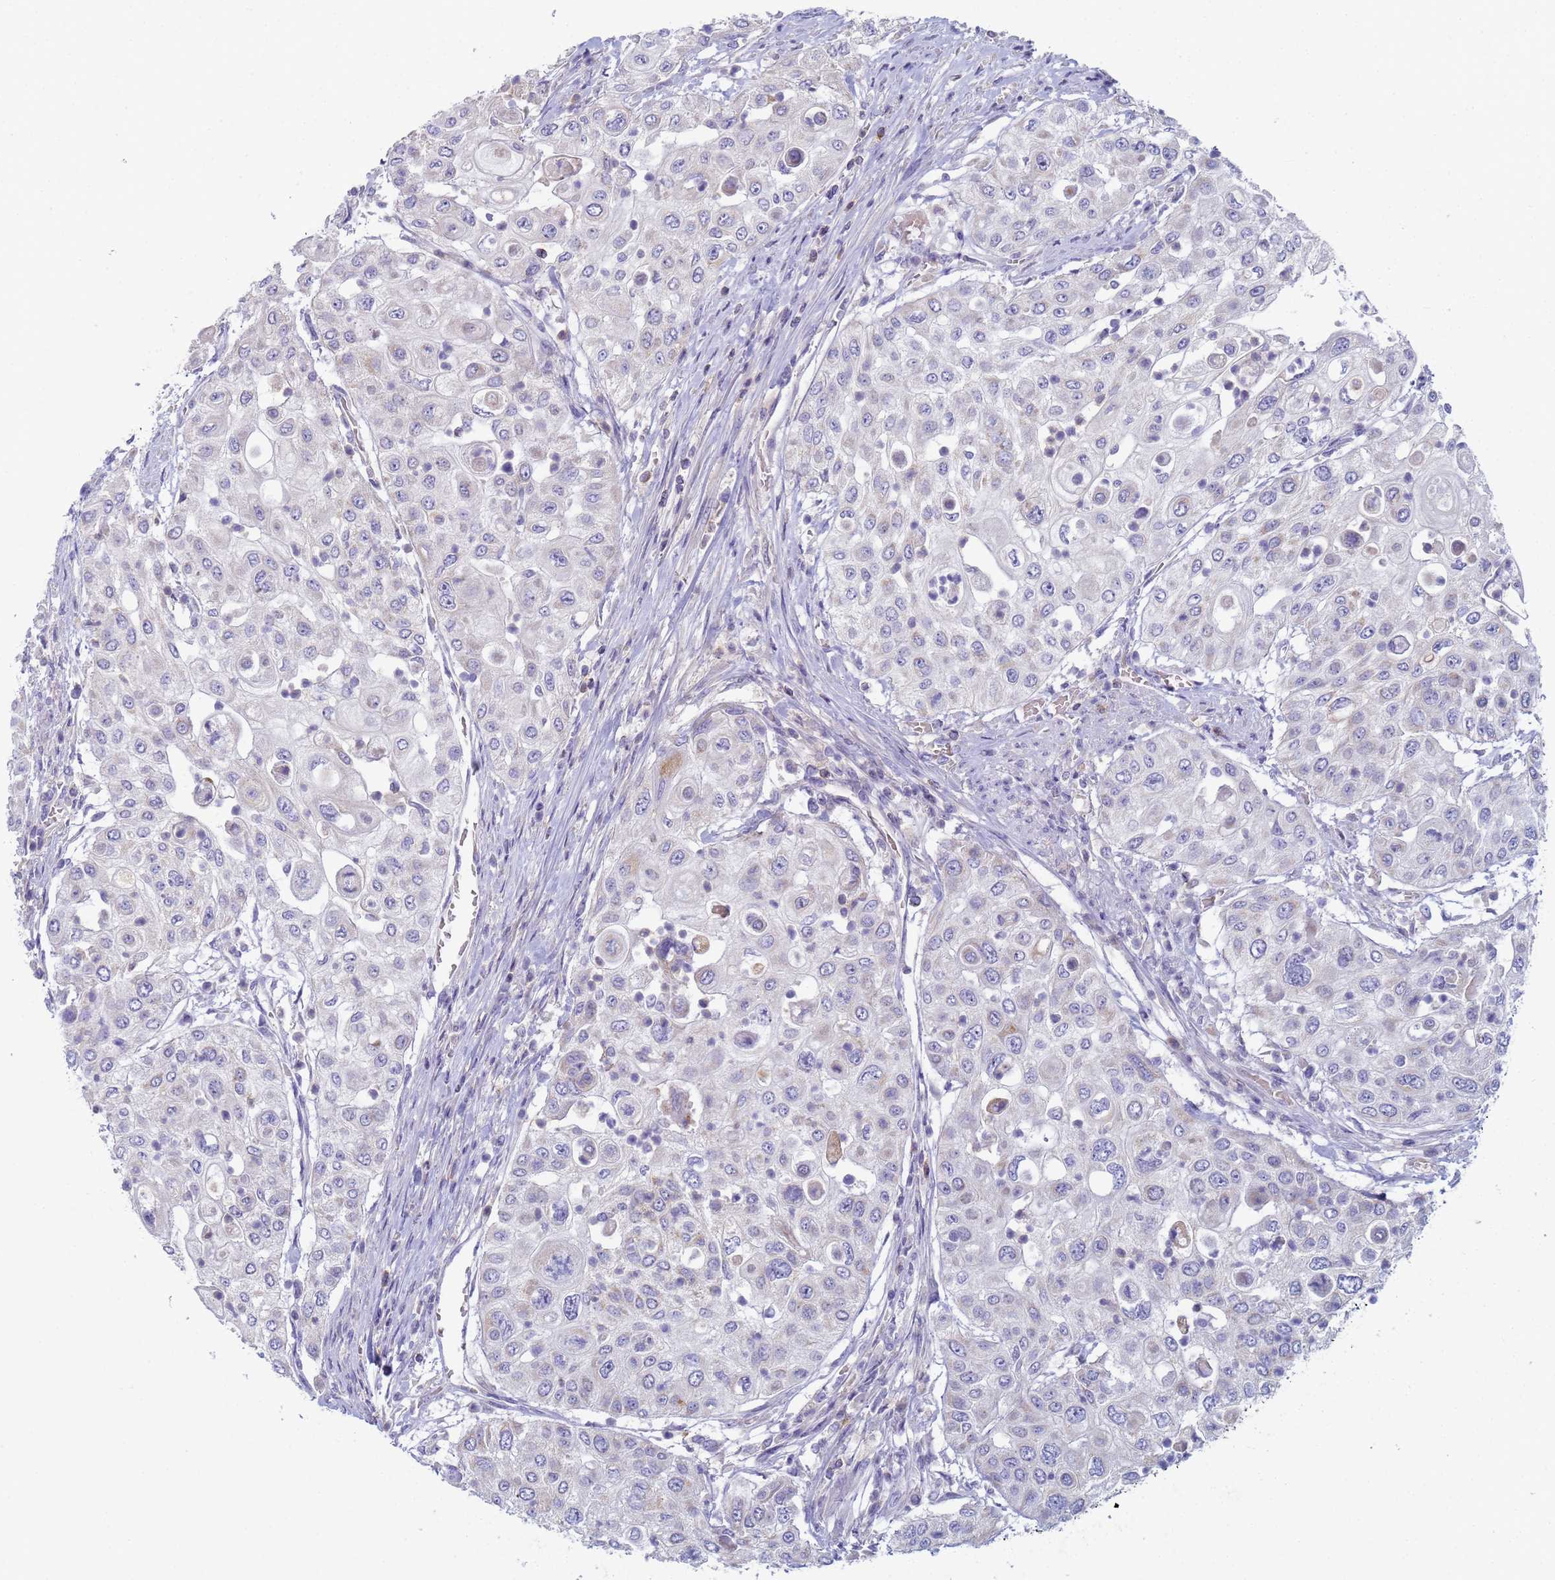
{"staining": {"intensity": "negative", "quantity": "none", "location": "none"}, "tissue": "urothelial cancer", "cell_type": "Tumor cells", "image_type": "cancer", "snomed": [{"axis": "morphology", "description": "Urothelial carcinoma, High grade"}, {"axis": "topography", "description": "Urinary bladder"}], "caption": "Tumor cells are negative for brown protein staining in urothelial cancer.", "gene": "CR1", "patient": {"sex": "female", "age": 79}}